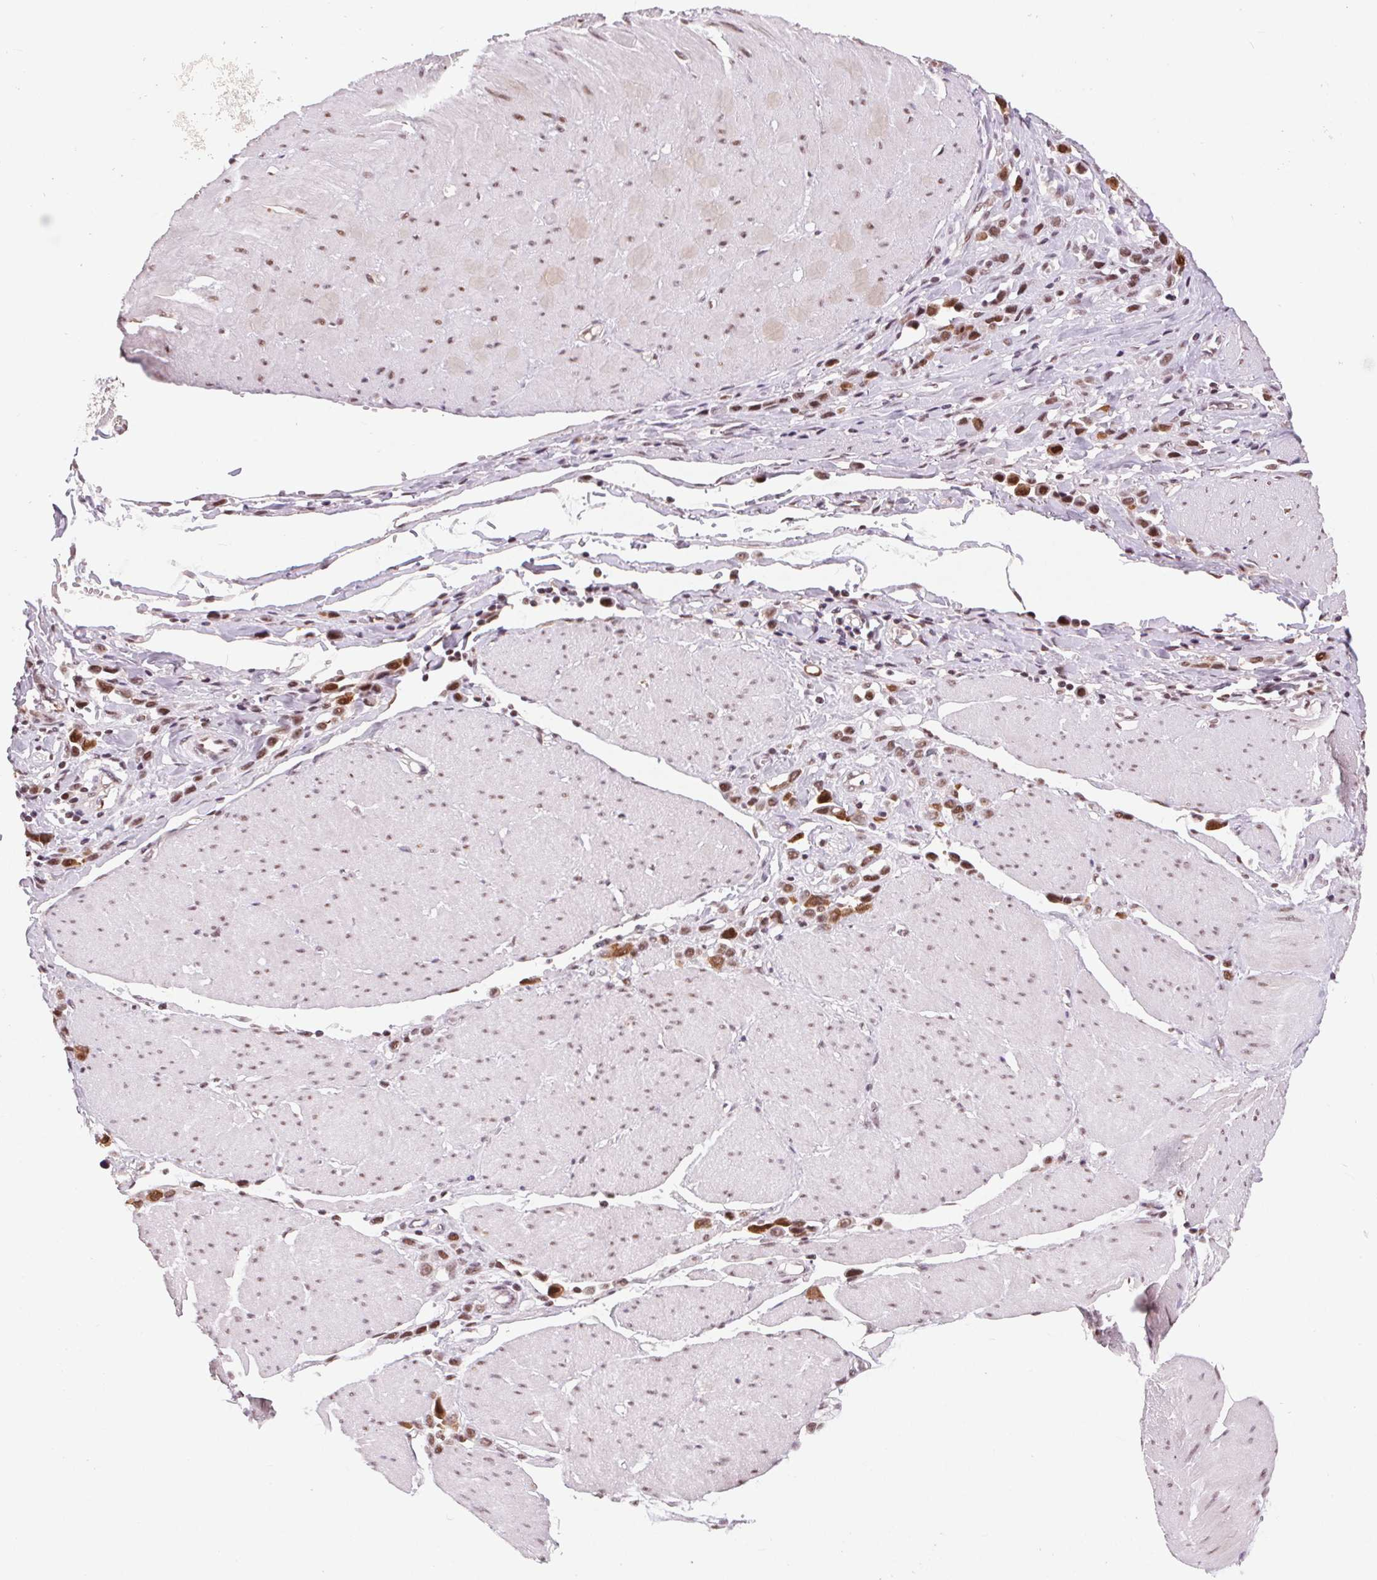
{"staining": {"intensity": "moderate", "quantity": ">75%", "location": "cytoplasmic/membranous,nuclear"}, "tissue": "stomach cancer", "cell_type": "Tumor cells", "image_type": "cancer", "snomed": [{"axis": "morphology", "description": "Adenocarcinoma, NOS"}, {"axis": "topography", "description": "Stomach"}], "caption": "Moderate cytoplasmic/membranous and nuclear protein expression is present in about >75% of tumor cells in stomach cancer (adenocarcinoma).", "gene": "CD2BP2", "patient": {"sex": "male", "age": 47}}